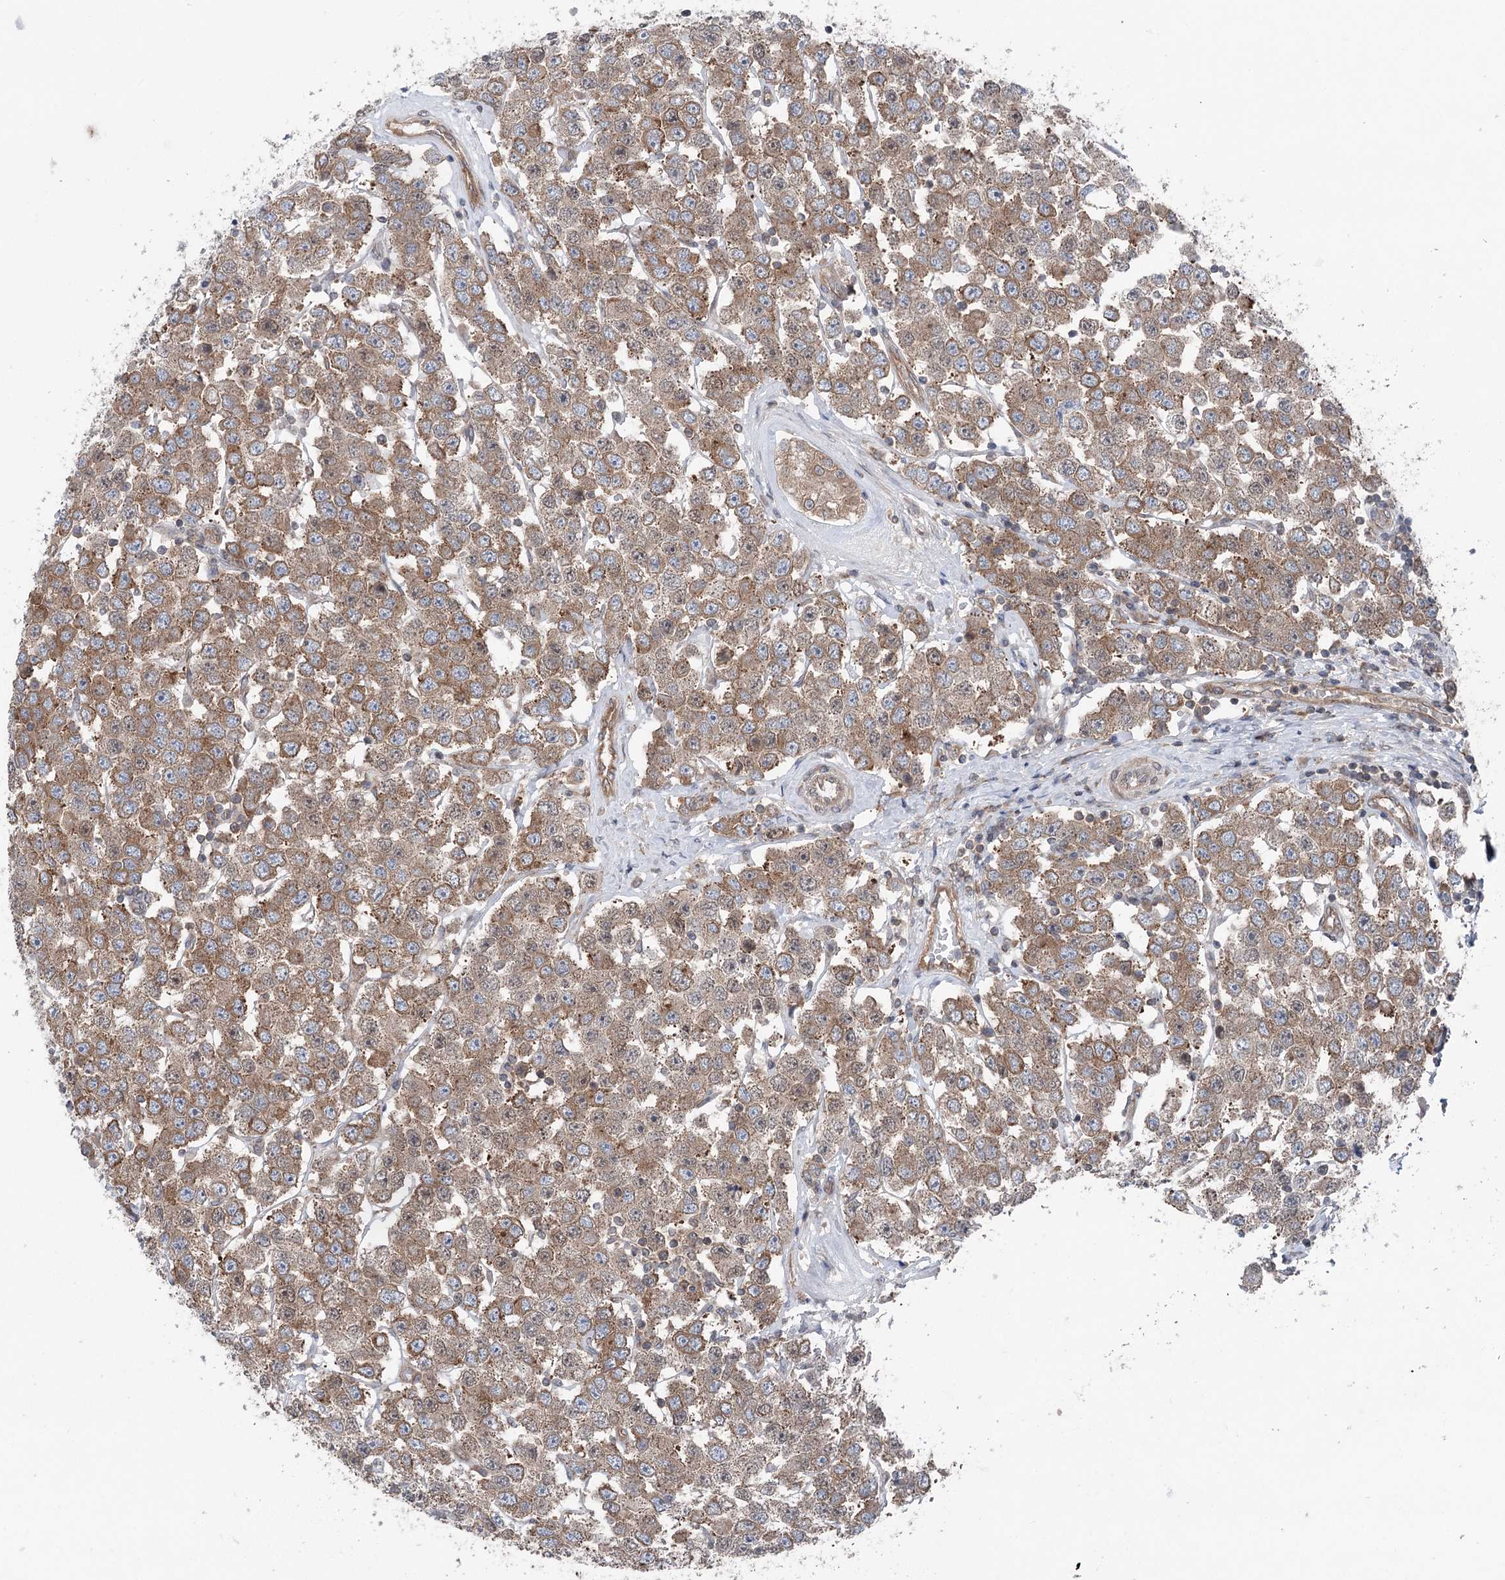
{"staining": {"intensity": "moderate", "quantity": ">75%", "location": "cytoplasmic/membranous"}, "tissue": "testis cancer", "cell_type": "Tumor cells", "image_type": "cancer", "snomed": [{"axis": "morphology", "description": "Seminoma, NOS"}, {"axis": "topography", "description": "Testis"}], "caption": "Seminoma (testis) stained for a protein shows moderate cytoplasmic/membranous positivity in tumor cells.", "gene": "PPP1R21", "patient": {"sex": "male", "age": 28}}